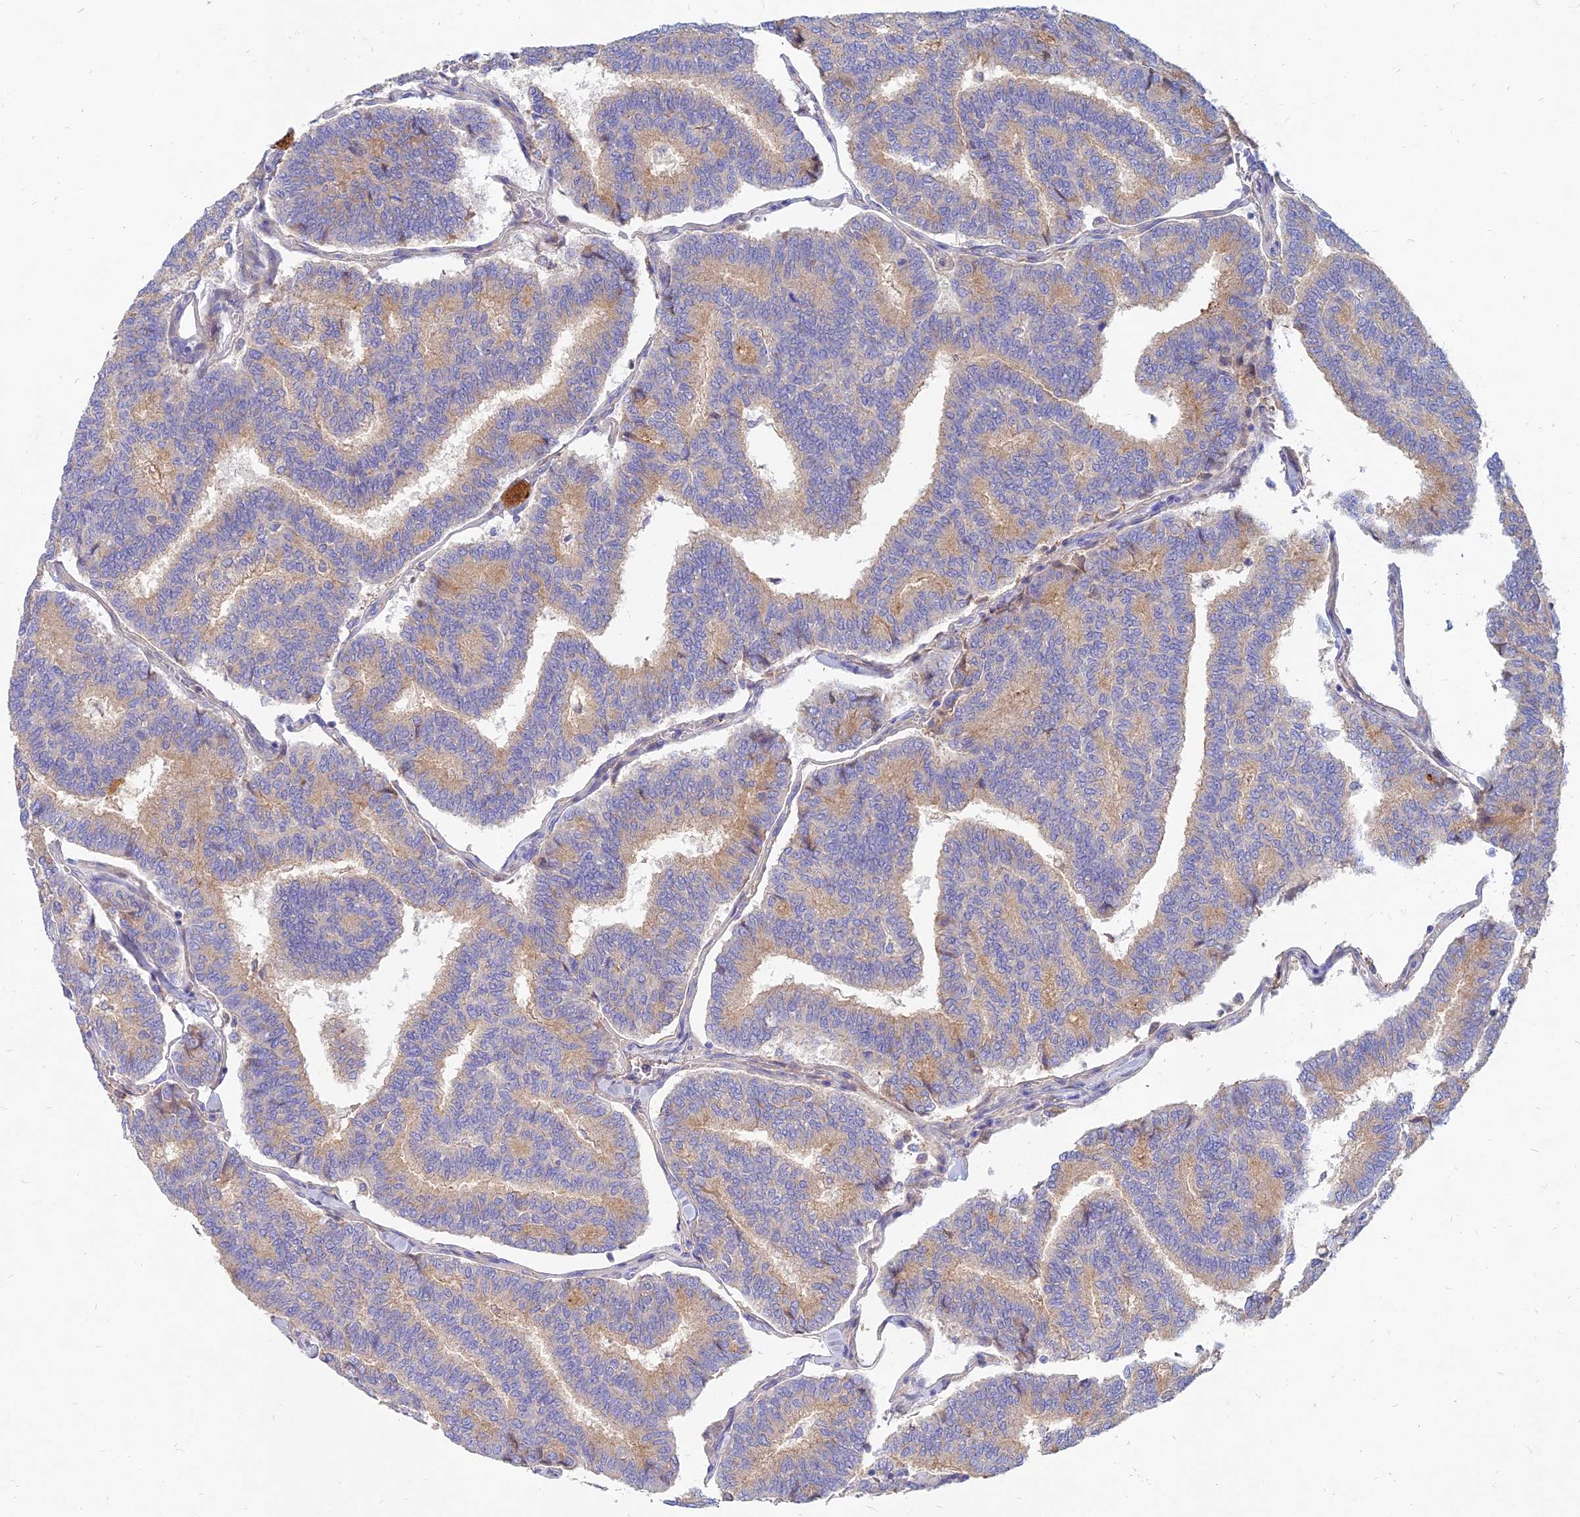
{"staining": {"intensity": "moderate", "quantity": "<25%", "location": "cytoplasmic/membranous"}, "tissue": "thyroid cancer", "cell_type": "Tumor cells", "image_type": "cancer", "snomed": [{"axis": "morphology", "description": "Papillary adenocarcinoma, NOS"}, {"axis": "topography", "description": "Thyroid gland"}], "caption": "Thyroid cancer stained with a protein marker demonstrates moderate staining in tumor cells.", "gene": "MROH1", "patient": {"sex": "female", "age": 35}}